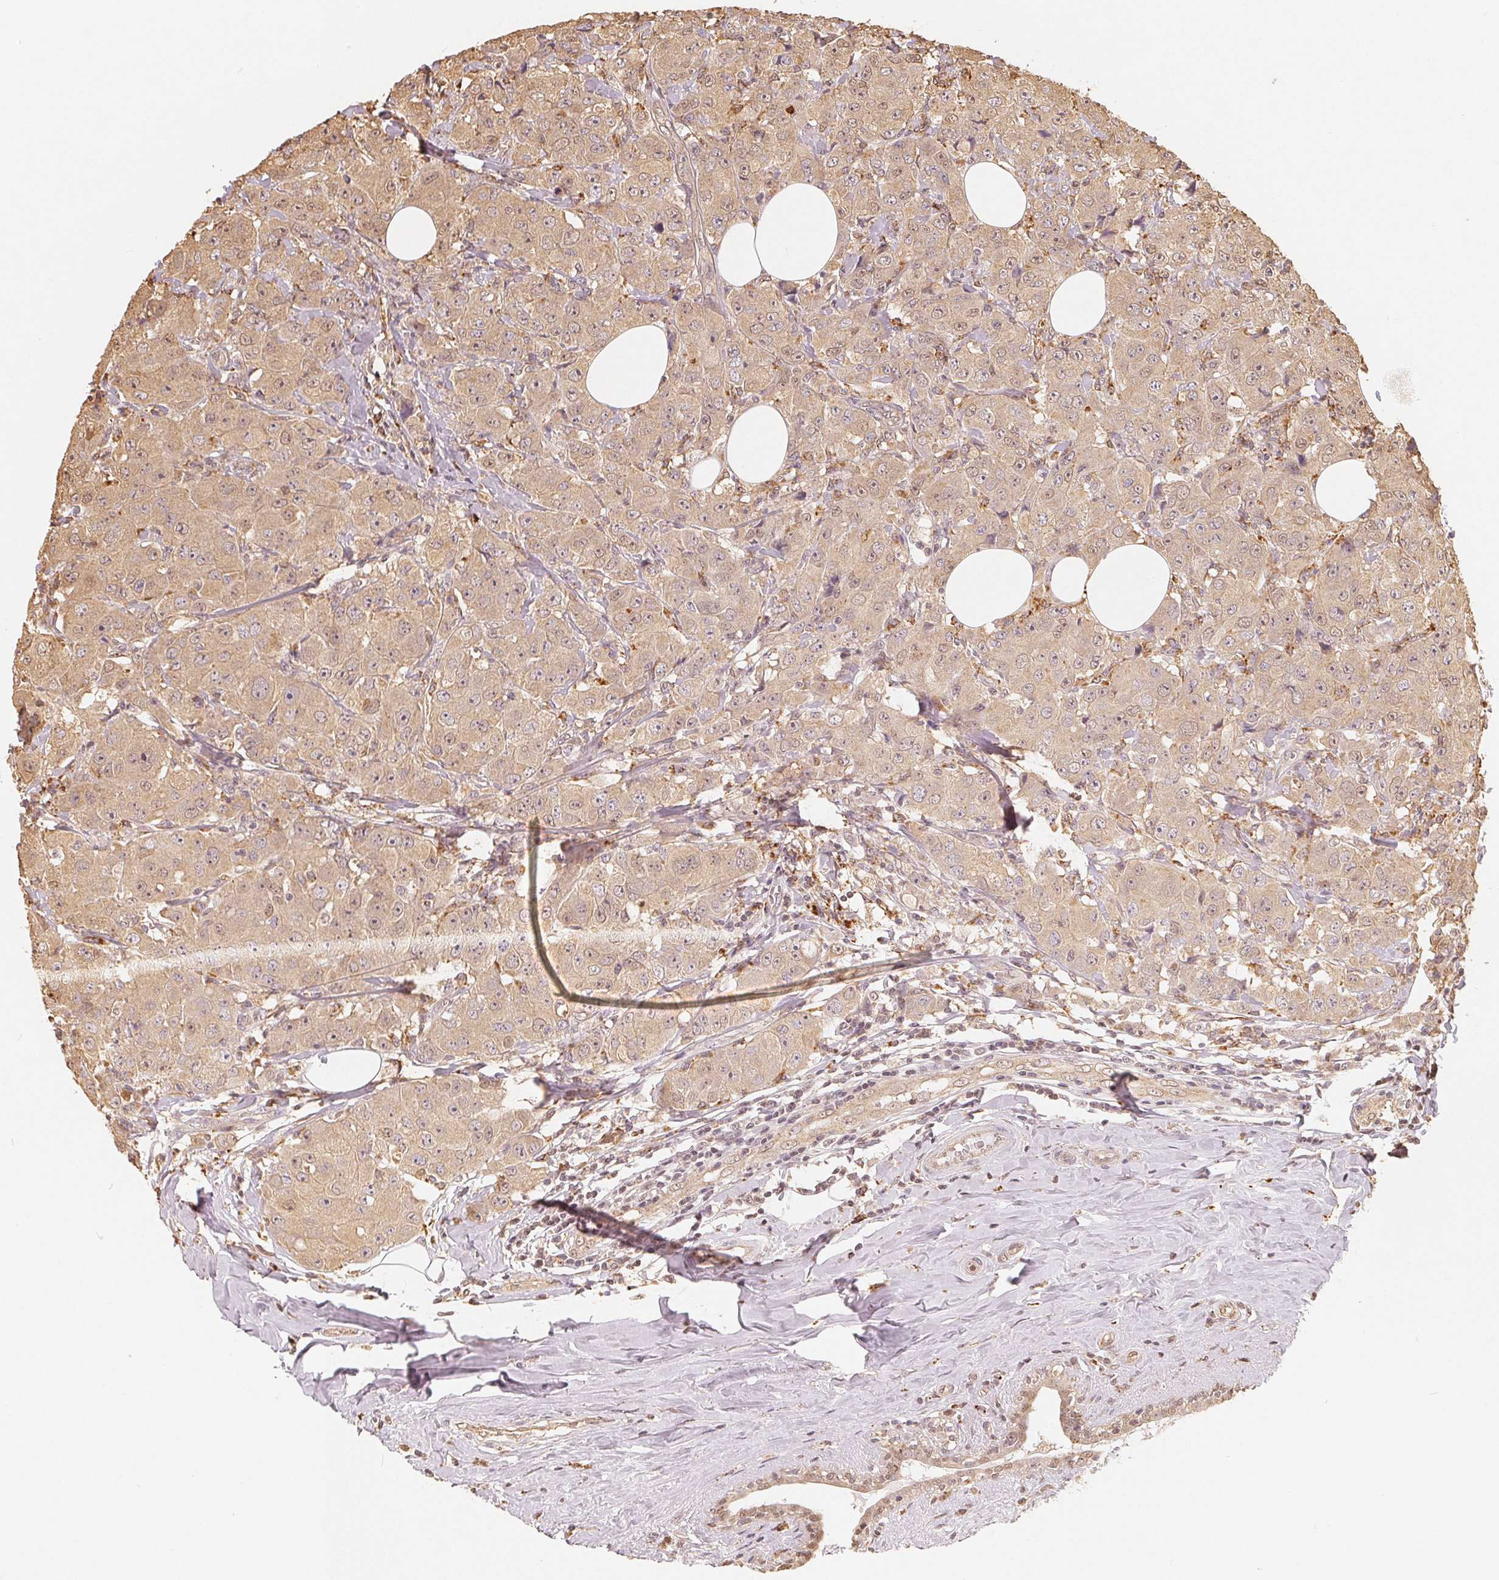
{"staining": {"intensity": "weak", "quantity": ">75%", "location": "cytoplasmic/membranous,nuclear"}, "tissue": "breast cancer", "cell_type": "Tumor cells", "image_type": "cancer", "snomed": [{"axis": "morphology", "description": "Normal tissue, NOS"}, {"axis": "morphology", "description": "Duct carcinoma"}, {"axis": "topography", "description": "Breast"}], "caption": "There is low levels of weak cytoplasmic/membranous and nuclear staining in tumor cells of breast invasive ductal carcinoma, as demonstrated by immunohistochemical staining (brown color).", "gene": "GUSB", "patient": {"sex": "female", "age": 43}}